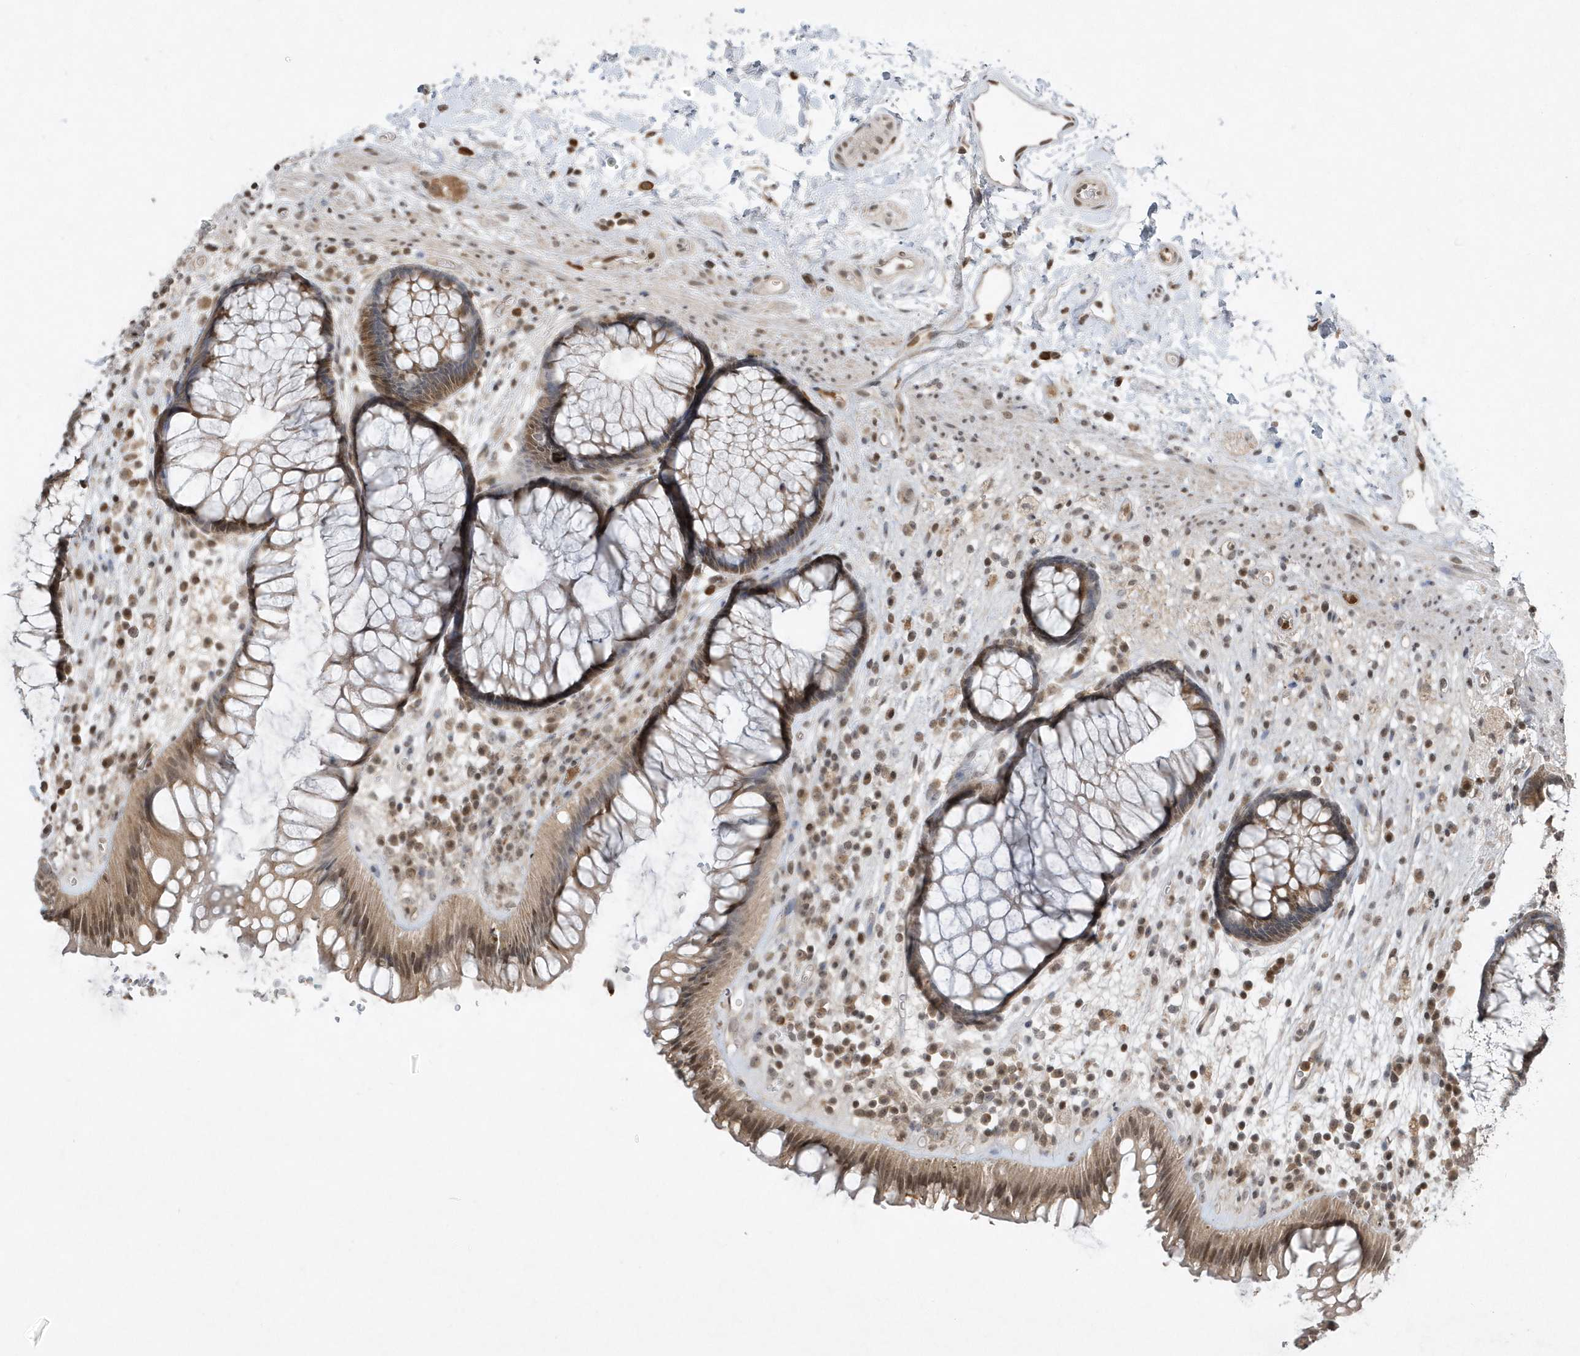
{"staining": {"intensity": "moderate", "quantity": ">75%", "location": "cytoplasmic/membranous,nuclear"}, "tissue": "rectum", "cell_type": "Glandular cells", "image_type": "normal", "snomed": [{"axis": "morphology", "description": "Normal tissue, NOS"}, {"axis": "topography", "description": "Rectum"}], "caption": "A micrograph showing moderate cytoplasmic/membranous,nuclear staining in approximately >75% of glandular cells in normal rectum, as visualized by brown immunohistochemical staining.", "gene": "EIF2B1", "patient": {"sex": "male", "age": 51}}